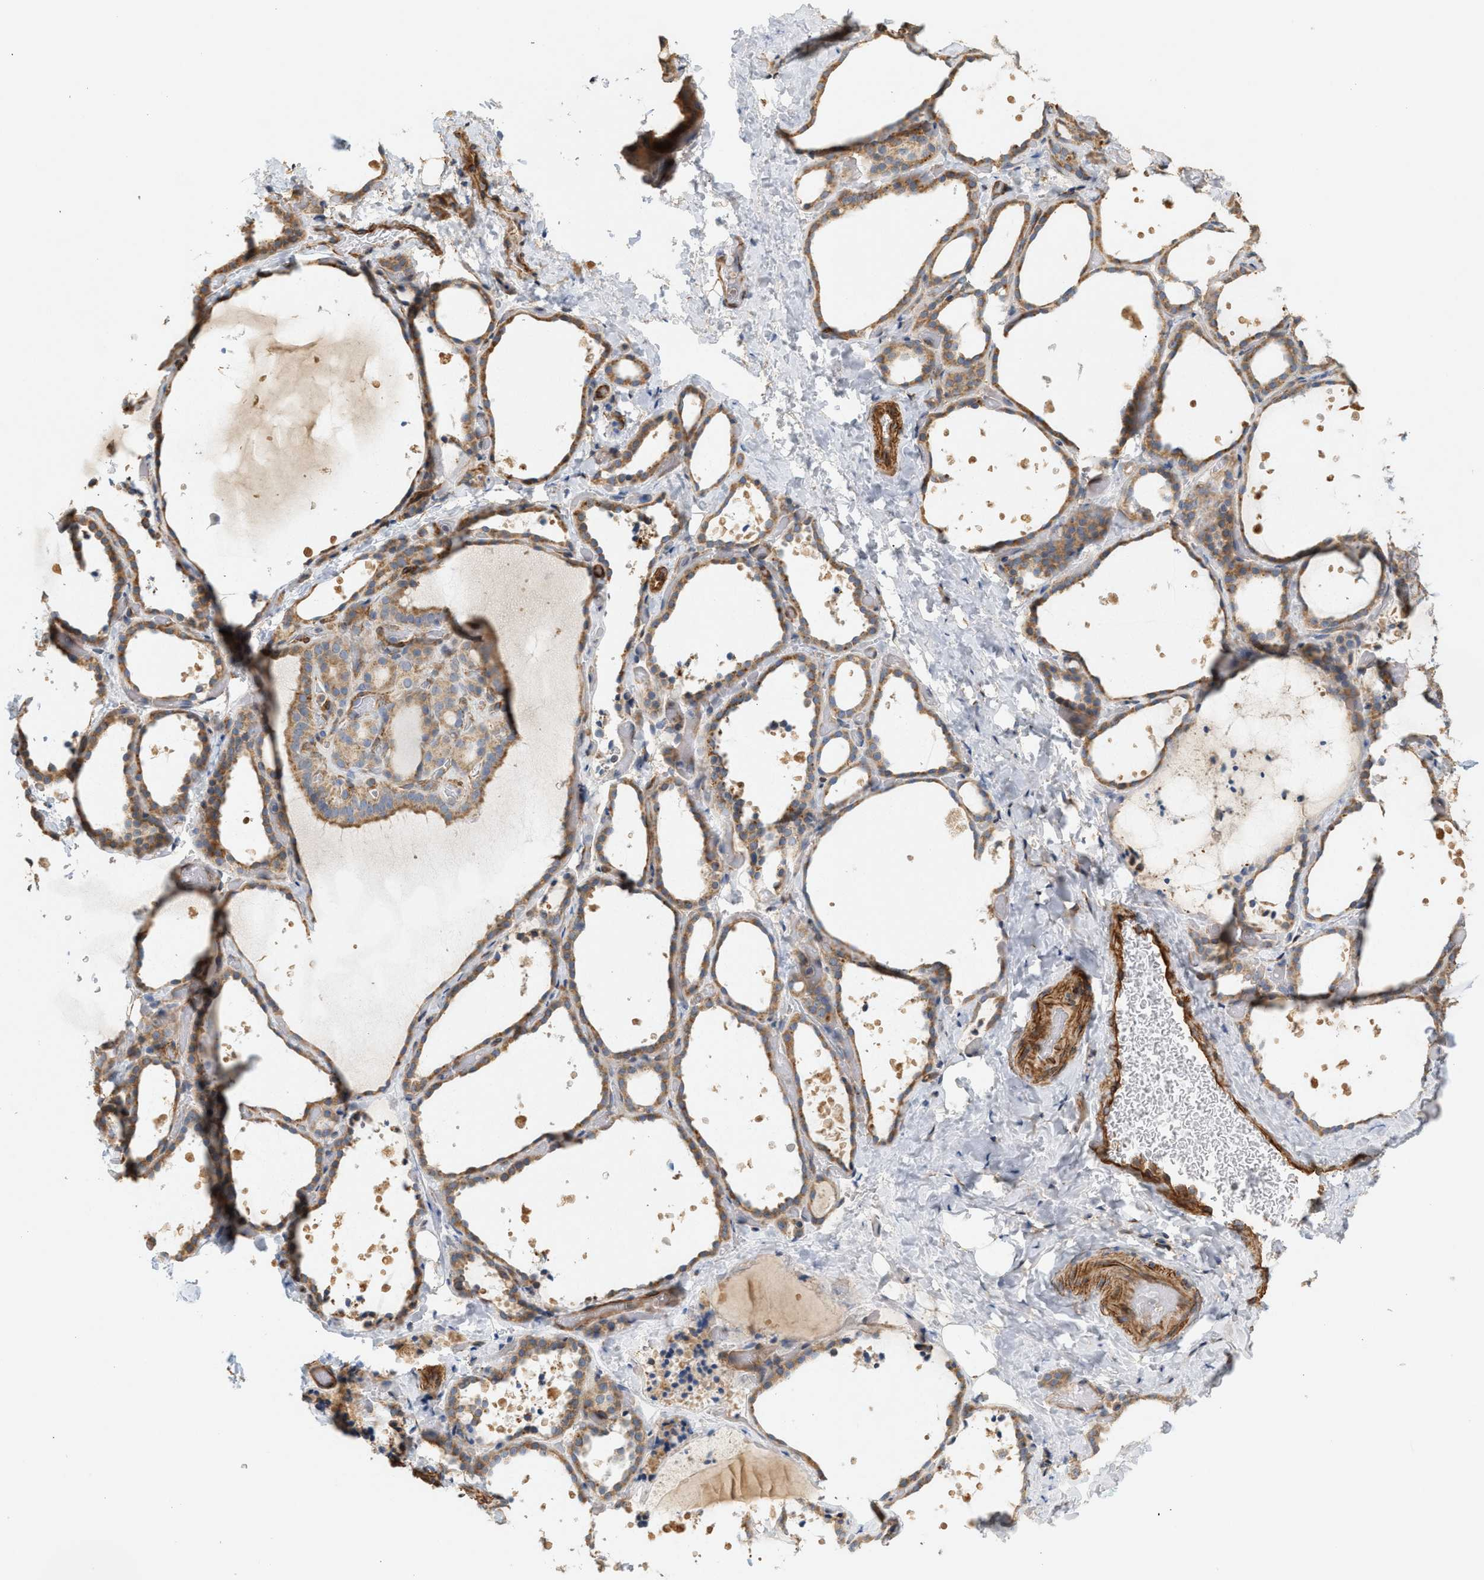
{"staining": {"intensity": "moderate", "quantity": ">75%", "location": "cytoplasmic/membranous"}, "tissue": "thyroid gland", "cell_type": "Glandular cells", "image_type": "normal", "snomed": [{"axis": "morphology", "description": "Normal tissue, NOS"}, {"axis": "topography", "description": "Thyroid gland"}], "caption": "Benign thyroid gland displays moderate cytoplasmic/membranous expression in approximately >75% of glandular cells, visualized by immunohistochemistry.", "gene": "SVOP", "patient": {"sex": "female", "age": 44}}